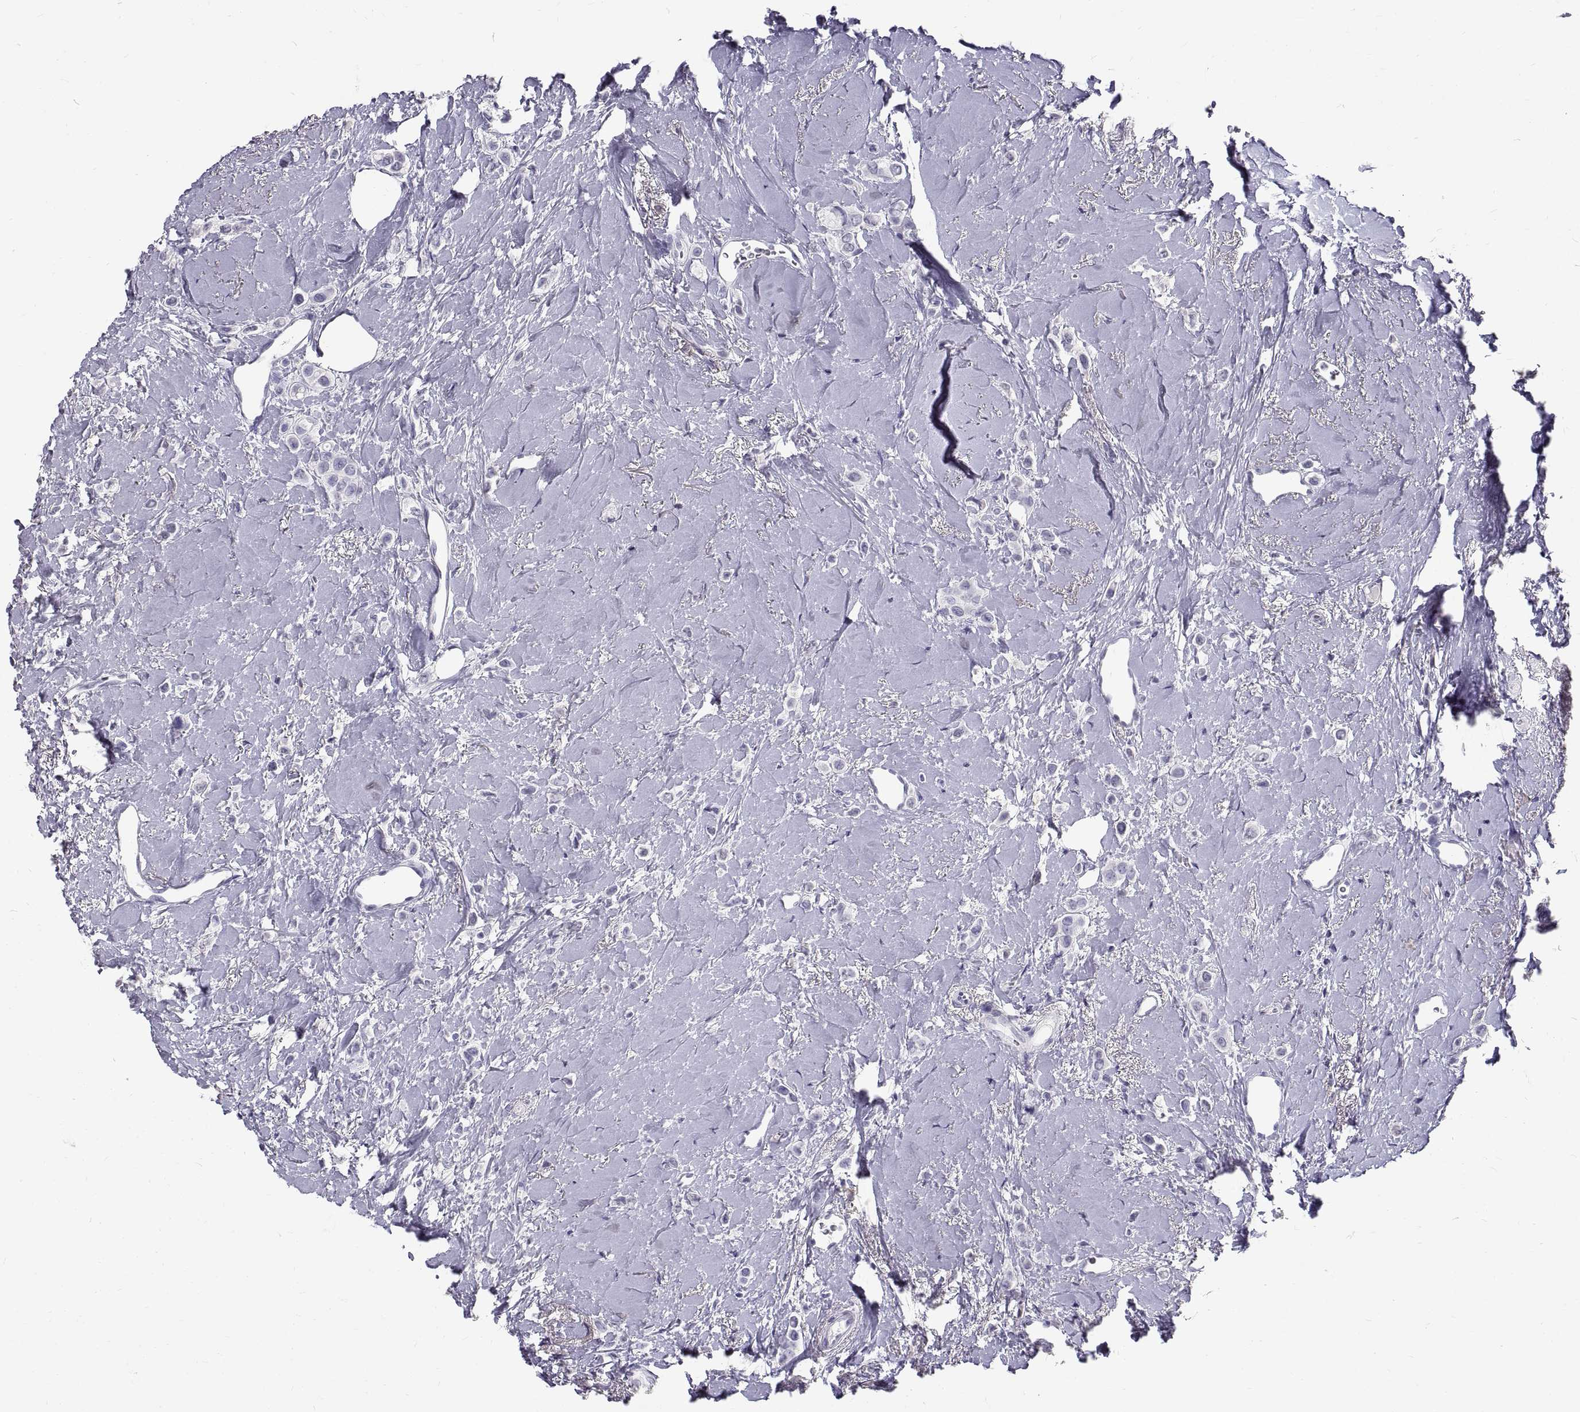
{"staining": {"intensity": "negative", "quantity": "none", "location": "none"}, "tissue": "breast cancer", "cell_type": "Tumor cells", "image_type": "cancer", "snomed": [{"axis": "morphology", "description": "Lobular carcinoma"}, {"axis": "topography", "description": "Breast"}], "caption": "Protein analysis of breast cancer demonstrates no significant staining in tumor cells.", "gene": "GNG12", "patient": {"sex": "female", "age": 66}}